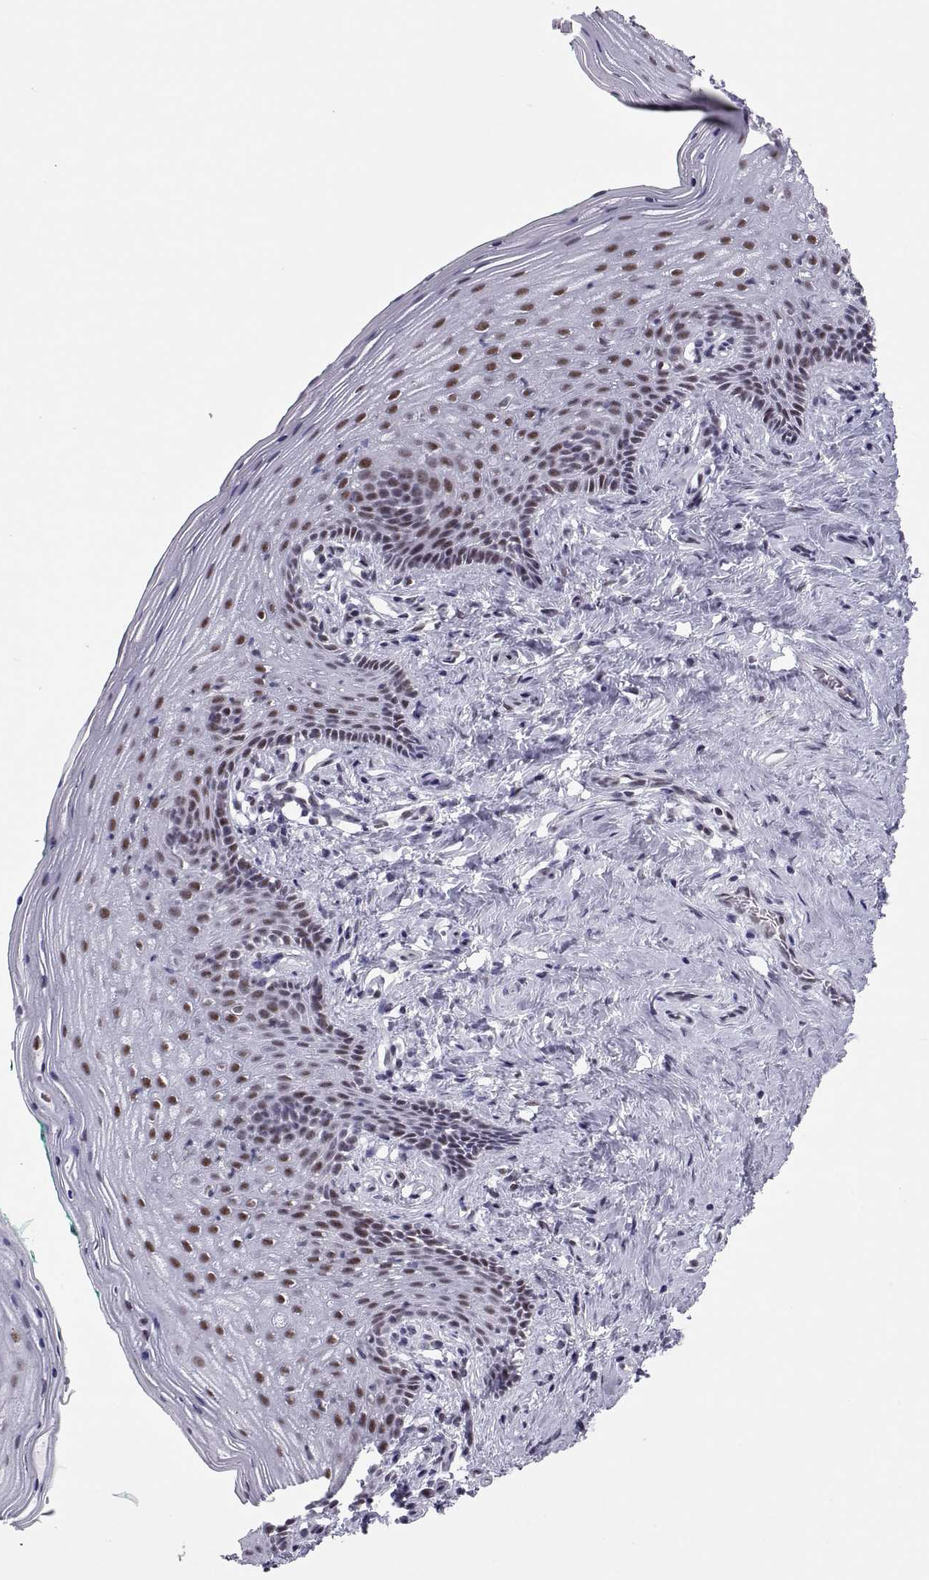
{"staining": {"intensity": "moderate", "quantity": ">75%", "location": "nuclear"}, "tissue": "vagina", "cell_type": "Squamous epithelial cells", "image_type": "normal", "snomed": [{"axis": "morphology", "description": "Normal tissue, NOS"}, {"axis": "topography", "description": "Vagina"}], "caption": "Protein positivity by immunohistochemistry (IHC) reveals moderate nuclear staining in approximately >75% of squamous epithelial cells in normal vagina.", "gene": "SIX6", "patient": {"sex": "female", "age": 45}}